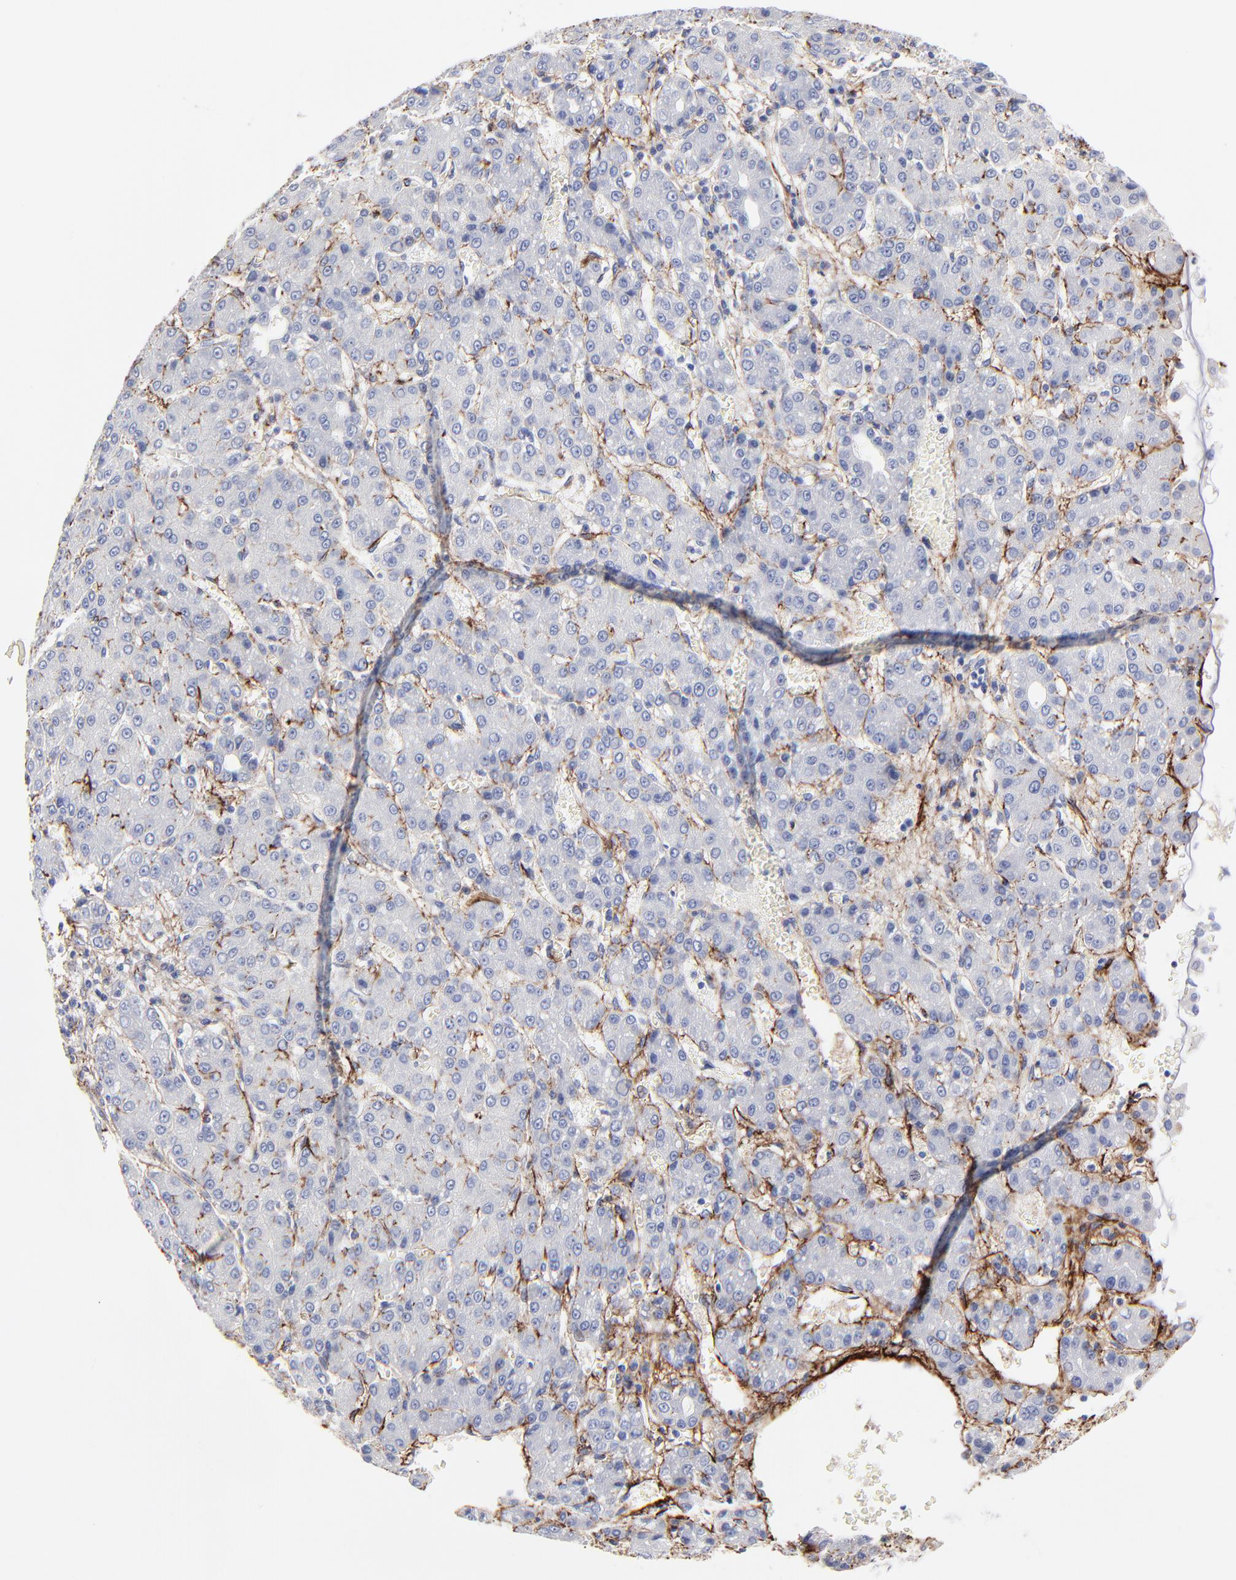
{"staining": {"intensity": "weak", "quantity": "<25%", "location": "cytoplasmic/membranous"}, "tissue": "liver cancer", "cell_type": "Tumor cells", "image_type": "cancer", "snomed": [{"axis": "morphology", "description": "Carcinoma, Hepatocellular, NOS"}, {"axis": "topography", "description": "Liver"}], "caption": "Liver cancer stained for a protein using immunohistochemistry (IHC) exhibits no expression tumor cells.", "gene": "FBLN2", "patient": {"sex": "male", "age": 69}}